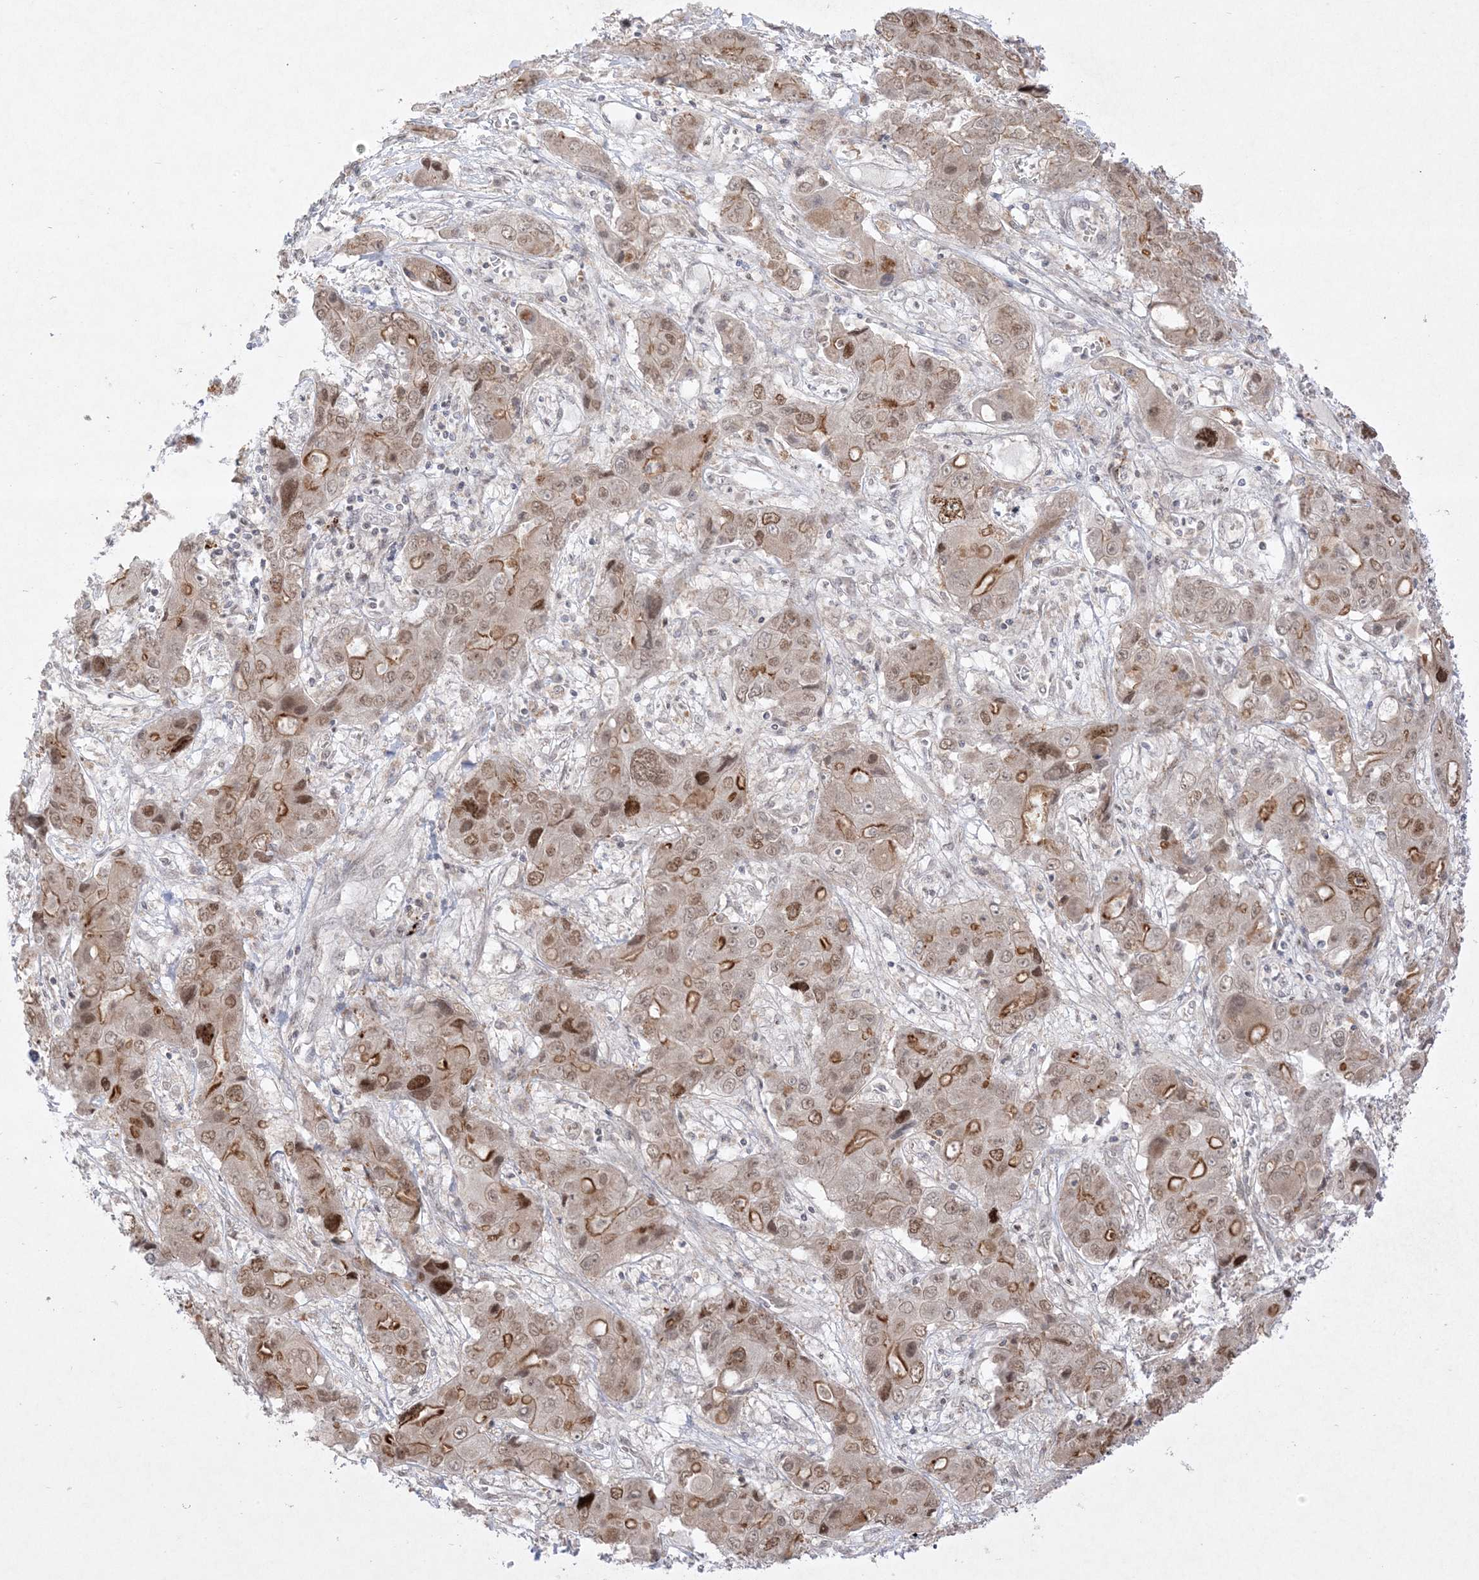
{"staining": {"intensity": "moderate", "quantity": ">75%", "location": "cytoplasmic/membranous,nuclear"}, "tissue": "liver cancer", "cell_type": "Tumor cells", "image_type": "cancer", "snomed": [{"axis": "morphology", "description": "Cholangiocarcinoma"}, {"axis": "topography", "description": "Liver"}], "caption": "An image showing moderate cytoplasmic/membranous and nuclear positivity in approximately >75% of tumor cells in cholangiocarcinoma (liver), as visualized by brown immunohistochemical staining.", "gene": "PTK6", "patient": {"sex": "male", "age": 67}}